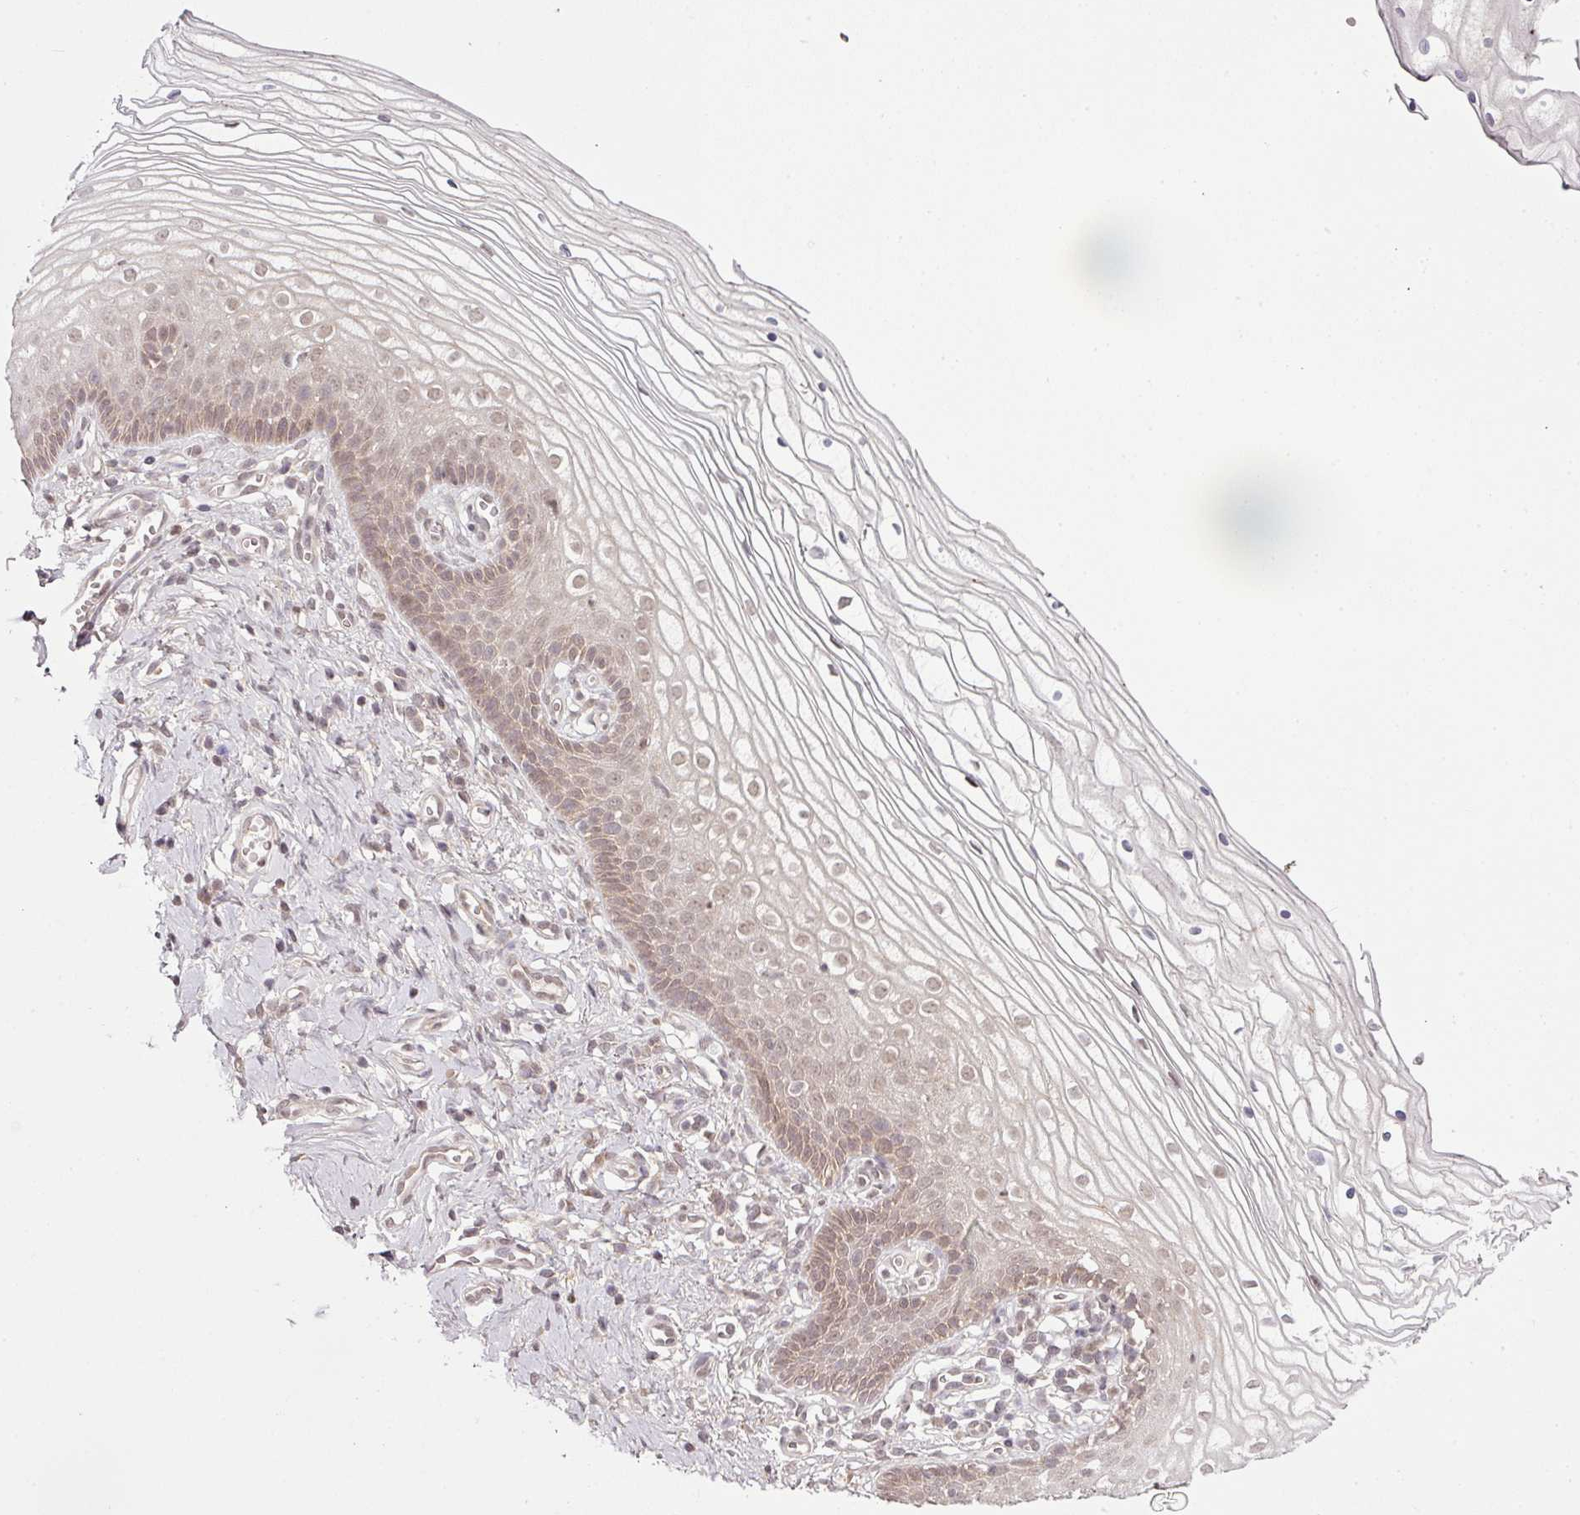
{"staining": {"intensity": "moderate", "quantity": "25%-75%", "location": "nuclear"}, "tissue": "vagina", "cell_type": "Squamous epithelial cells", "image_type": "normal", "snomed": [{"axis": "morphology", "description": "Normal tissue, NOS"}, {"axis": "topography", "description": "Vagina"}], "caption": "Squamous epithelial cells reveal medium levels of moderate nuclear positivity in approximately 25%-75% of cells in unremarkable human vagina.", "gene": "DERPC", "patient": {"sex": "female", "age": 56}}